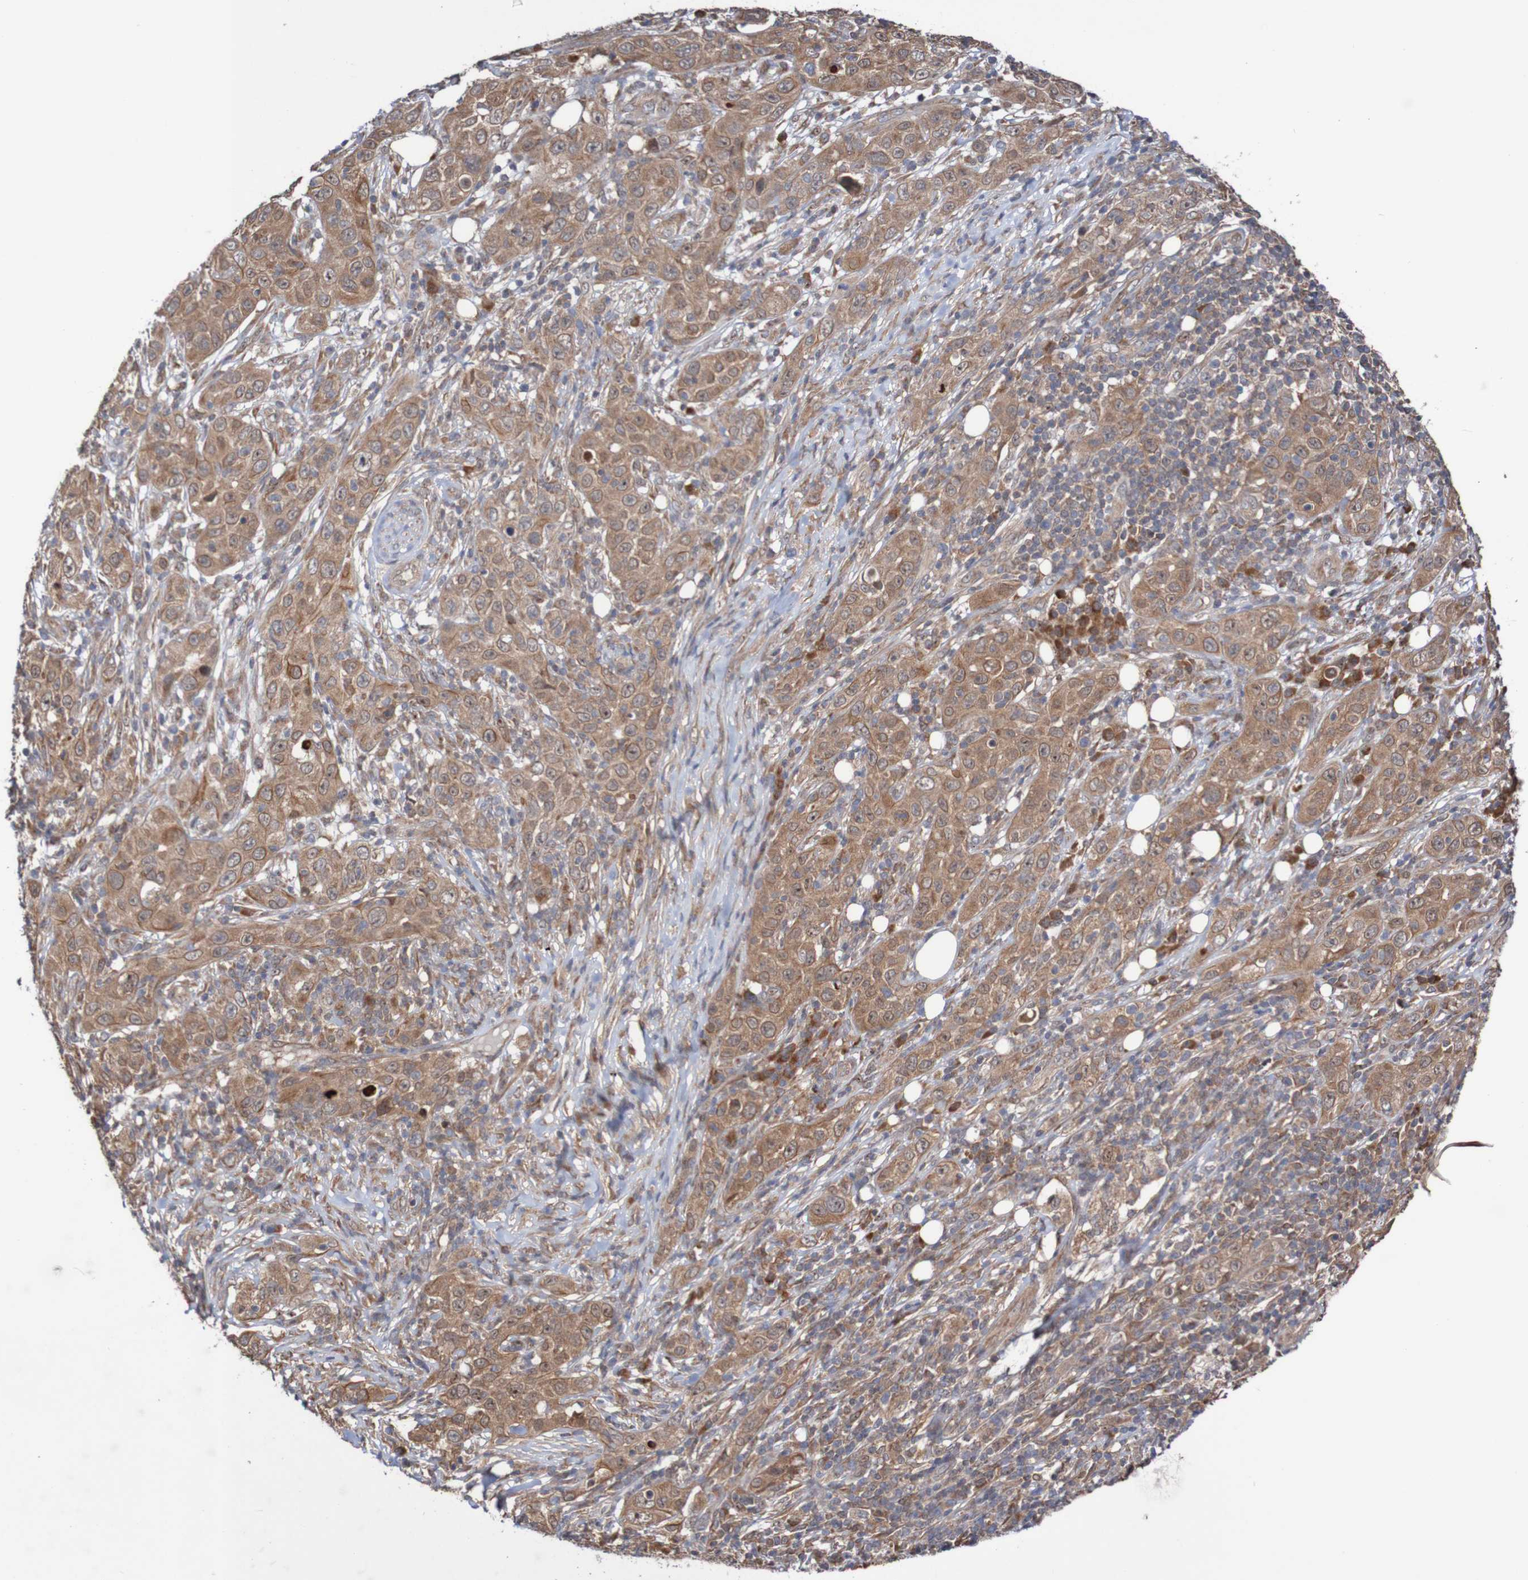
{"staining": {"intensity": "moderate", "quantity": ">75%", "location": "cytoplasmic/membranous"}, "tissue": "skin cancer", "cell_type": "Tumor cells", "image_type": "cancer", "snomed": [{"axis": "morphology", "description": "Squamous cell carcinoma, NOS"}, {"axis": "topography", "description": "Skin"}], "caption": "Tumor cells demonstrate medium levels of moderate cytoplasmic/membranous staining in approximately >75% of cells in squamous cell carcinoma (skin).", "gene": "PHPT1", "patient": {"sex": "female", "age": 88}}